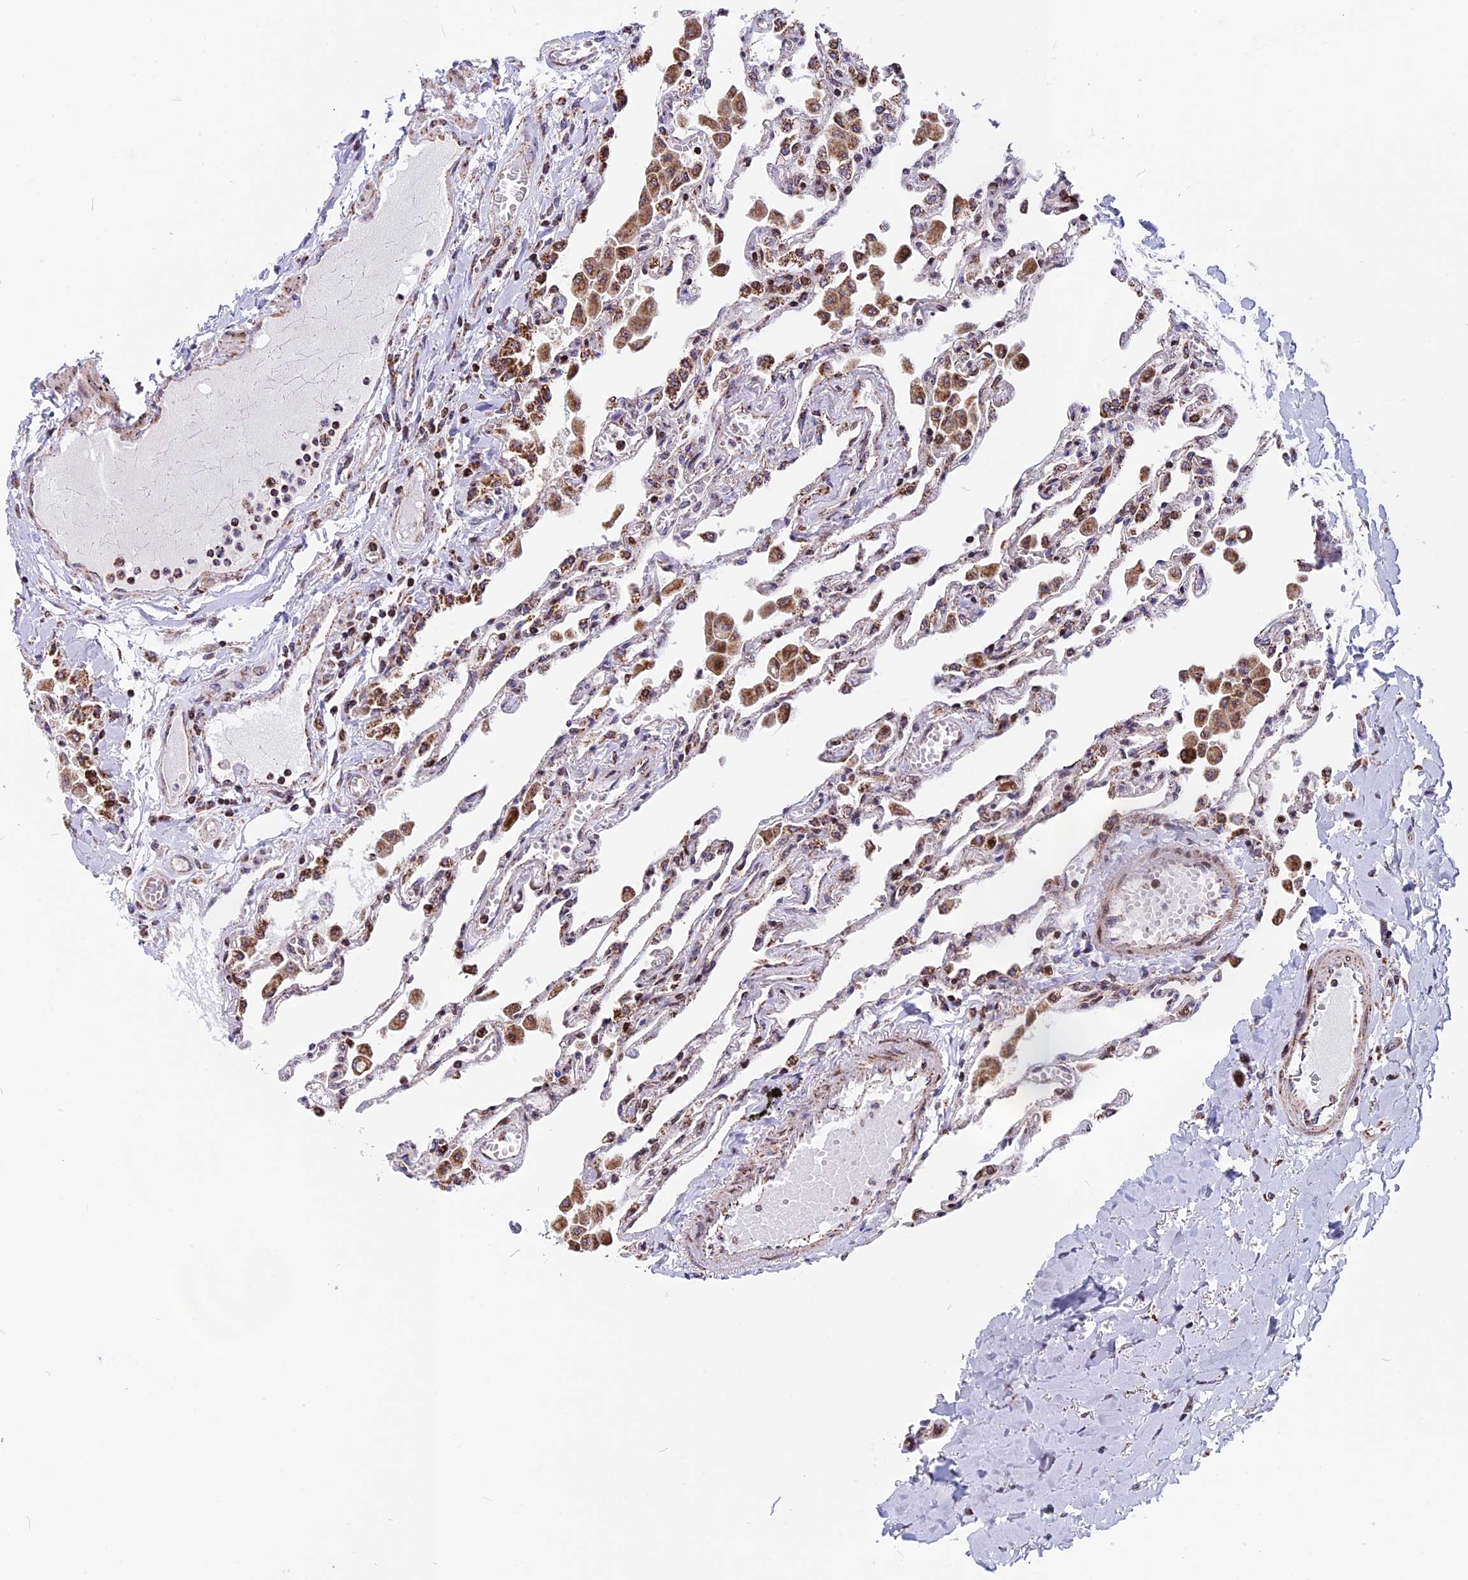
{"staining": {"intensity": "negative", "quantity": "none", "location": "none"}, "tissue": "lung", "cell_type": "Alveolar cells", "image_type": "normal", "snomed": [{"axis": "morphology", "description": "Normal tissue, NOS"}, {"axis": "topography", "description": "Bronchus"}, {"axis": "topography", "description": "Lung"}], "caption": "Image shows no significant protein positivity in alveolar cells of unremarkable lung. Brightfield microscopy of immunohistochemistry (IHC) stained with DAB (3,3'-diaminobenzidine) (brown) and hematoxylin (blue), captured at high magnification.", "gene": "FAM174C", "patient": {"sex": "female", "age": 49}}